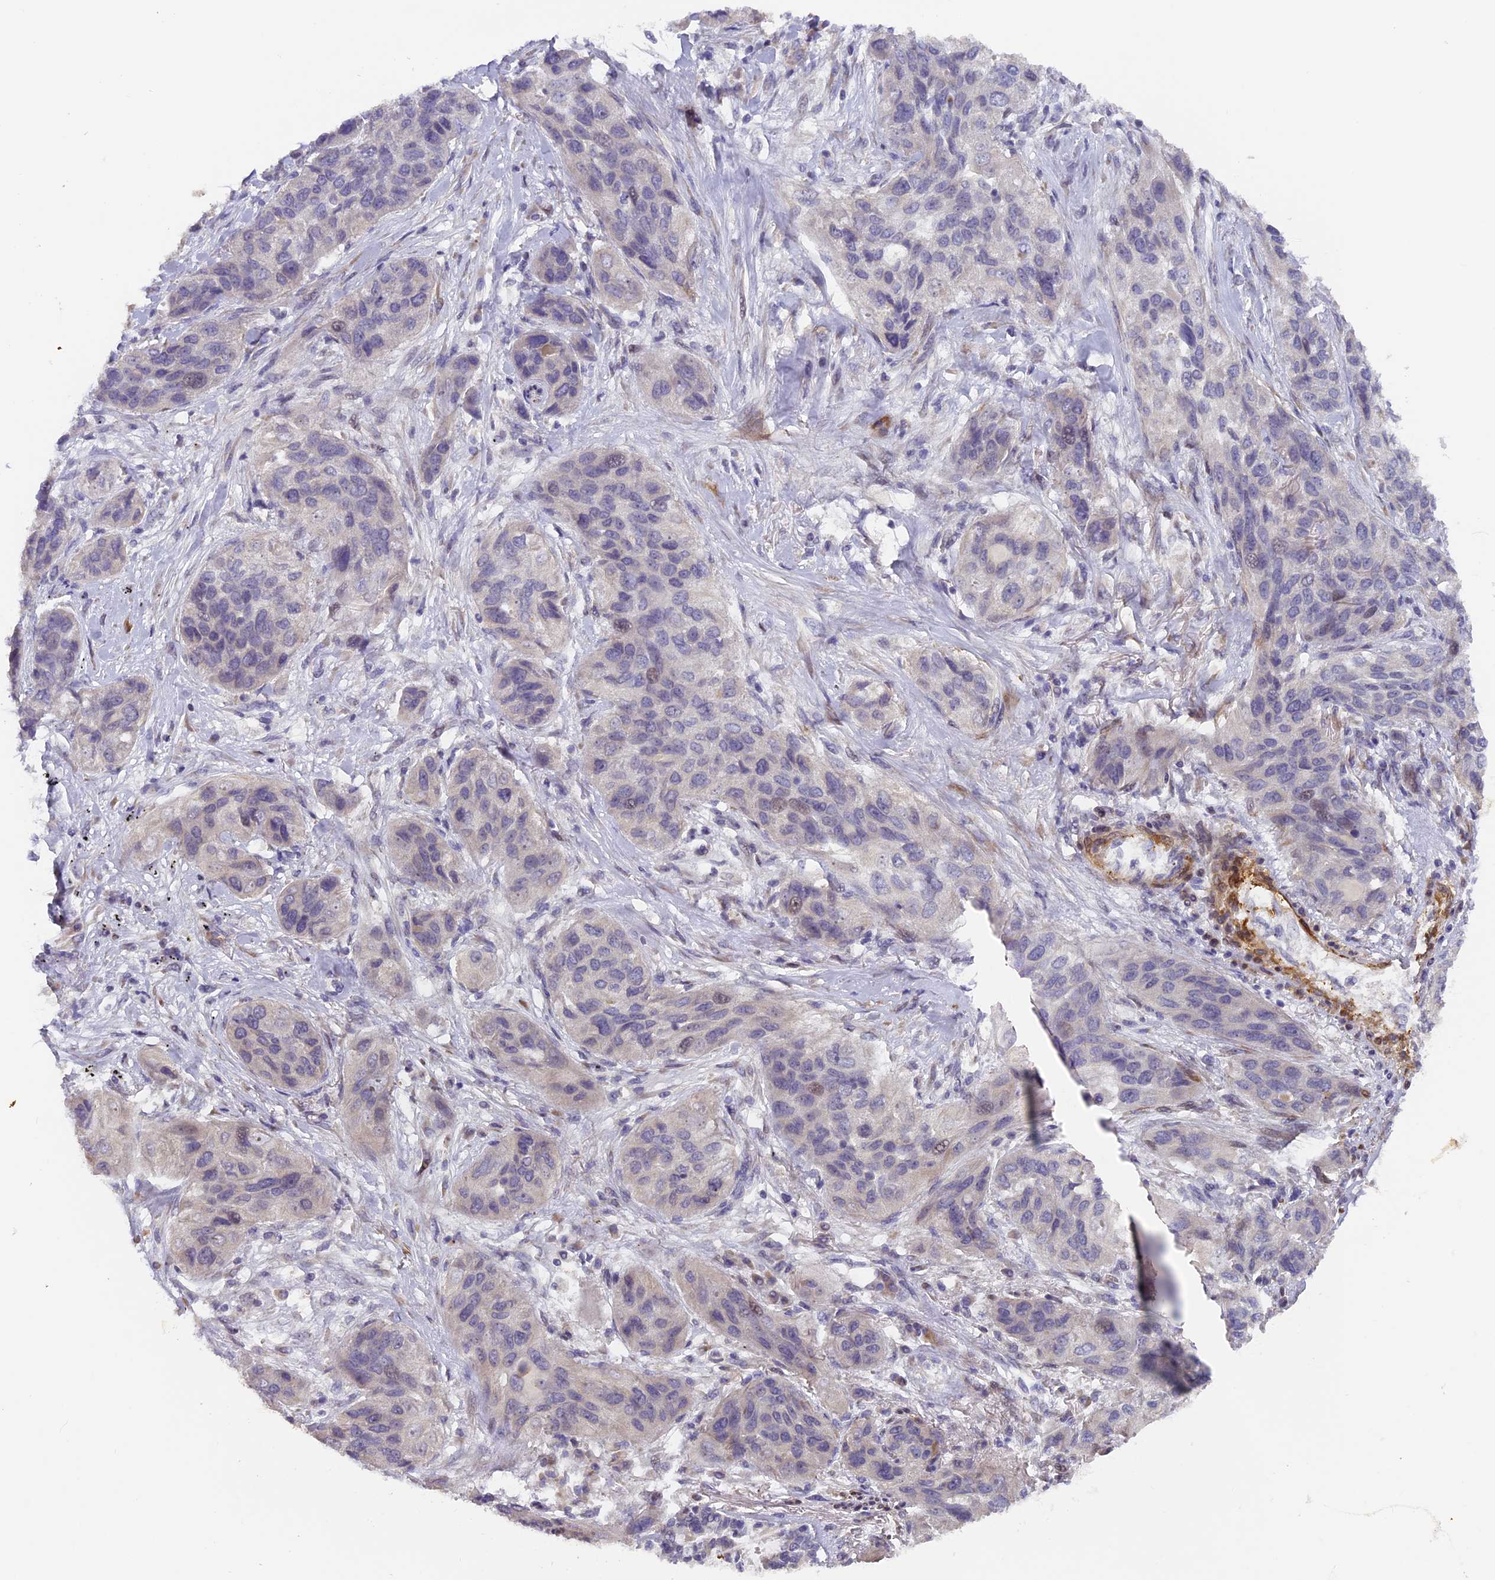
{"staining": {"intensity": "weak", "quantity": "<25%", "location": "nuclear"}, "tissue": "lung cancer", "cell_type": "Tumor cells", "image_type": "cancer", "snomed": [{"axis": "morphology", "description": "Squamous cell carcinoma, NOS"}, {"axis": "topography", "description": "Lung"}], "caption": "DAB (3,3'-diaminobenzidine) immunohistochemical staining of squamous cell carcinoma (lung) demonstrates no significant positivity in tumor cells.", "gene": "RAB28", "patient": {"sex": "female", "age": 70}}